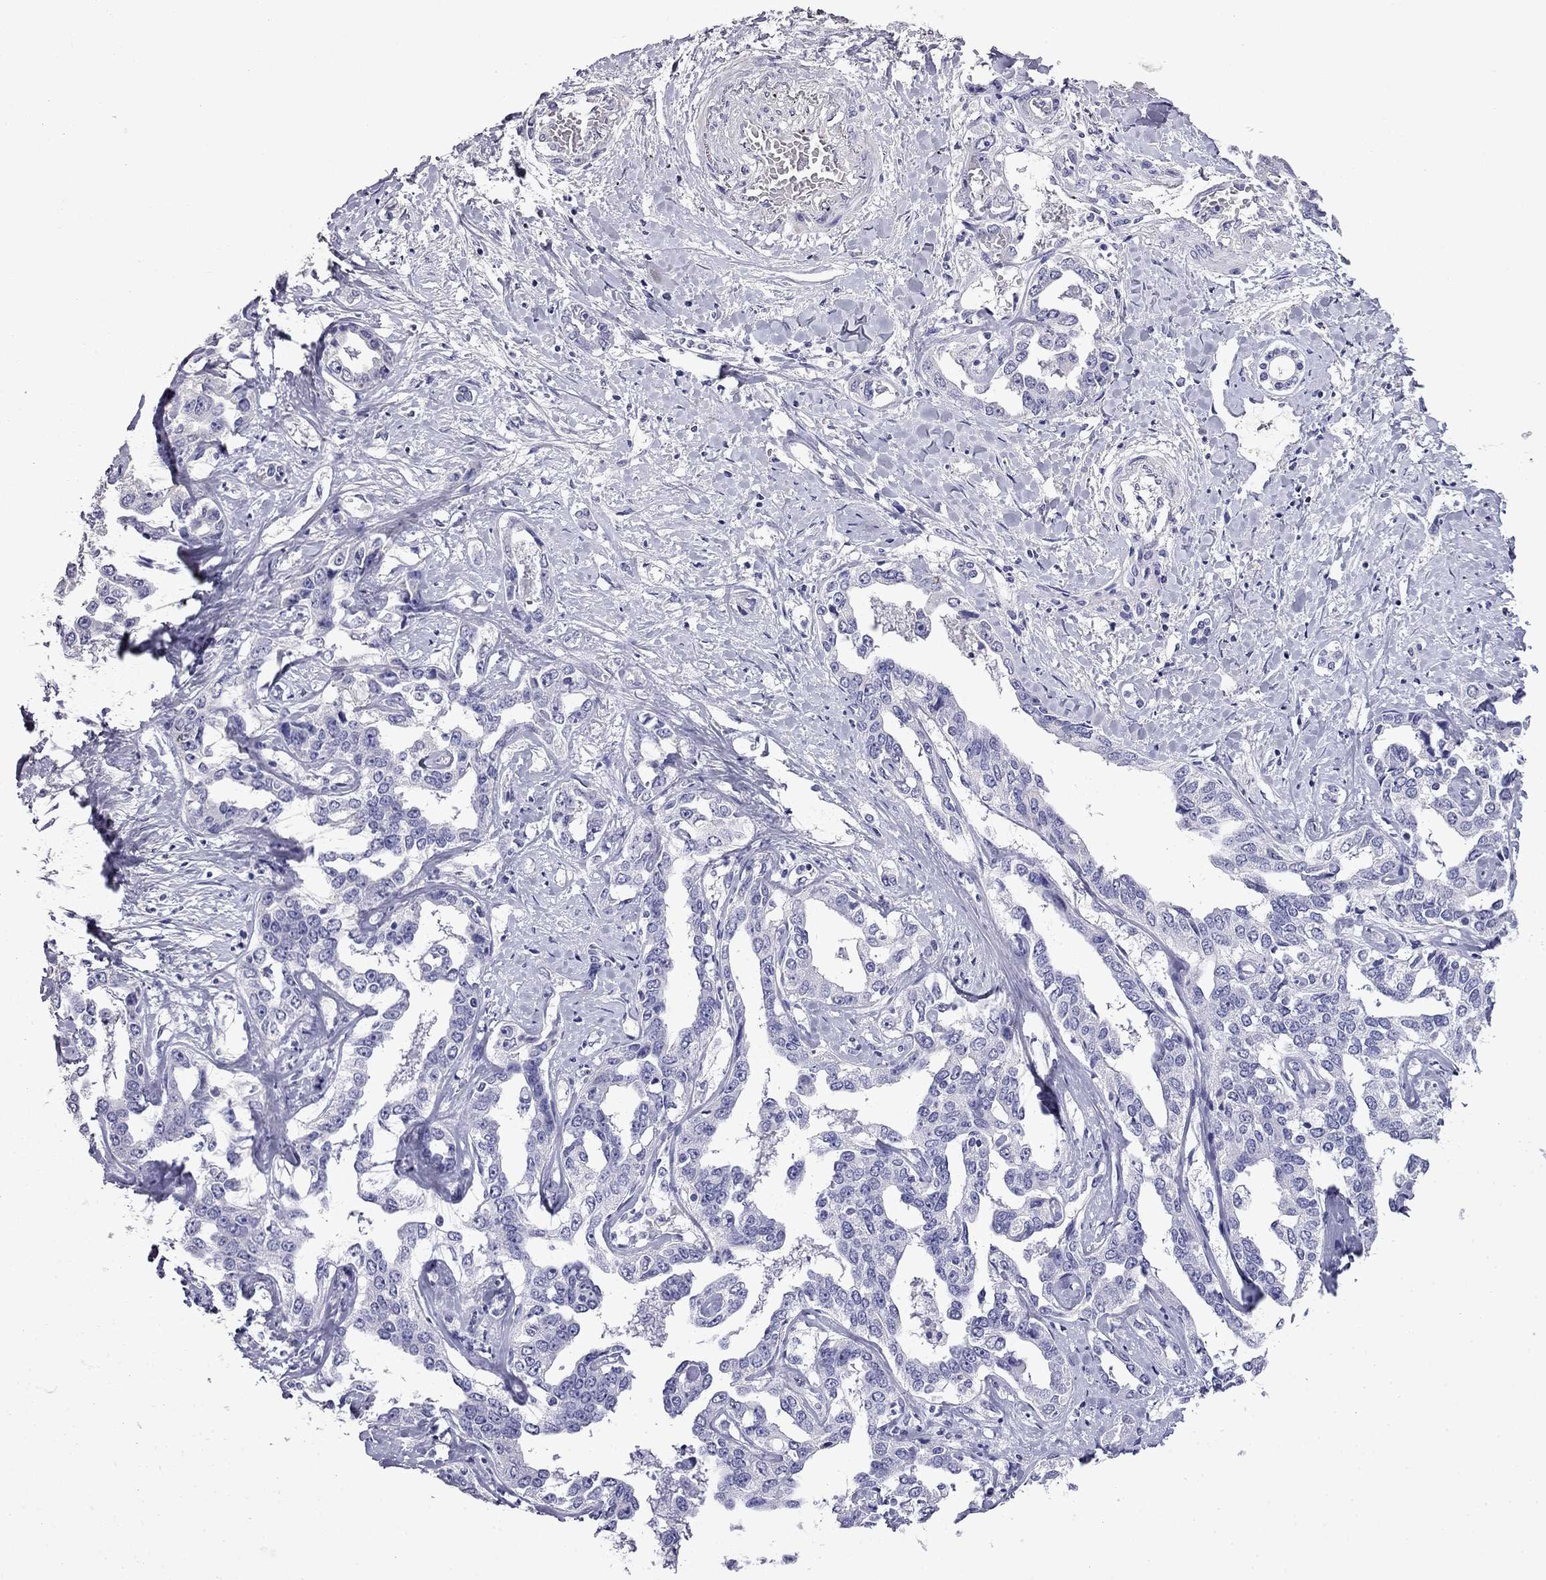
{"staining": {"intensity": "negative", "quantity": "none", "location": "none"}, "tissue": "liver cancer", "cell_type": "Tumor cells", "image_type": "cancer", "snomed": [{"axis": "morphology", "description": "Cholangiocarcinoma"}, {"axis": "topography", "description": "Liver"}], "caption": "DAB immunohistochemical staining of liver cancer (cholangiocarcinoma) displays no significant expression in tumor cells. (Brightfield microscopy of DAB (3,3'-diaminobenzidine) IHC at high magnification).", "gene": "MYO15A", "patient": {"sex": "male", "age": 59}}